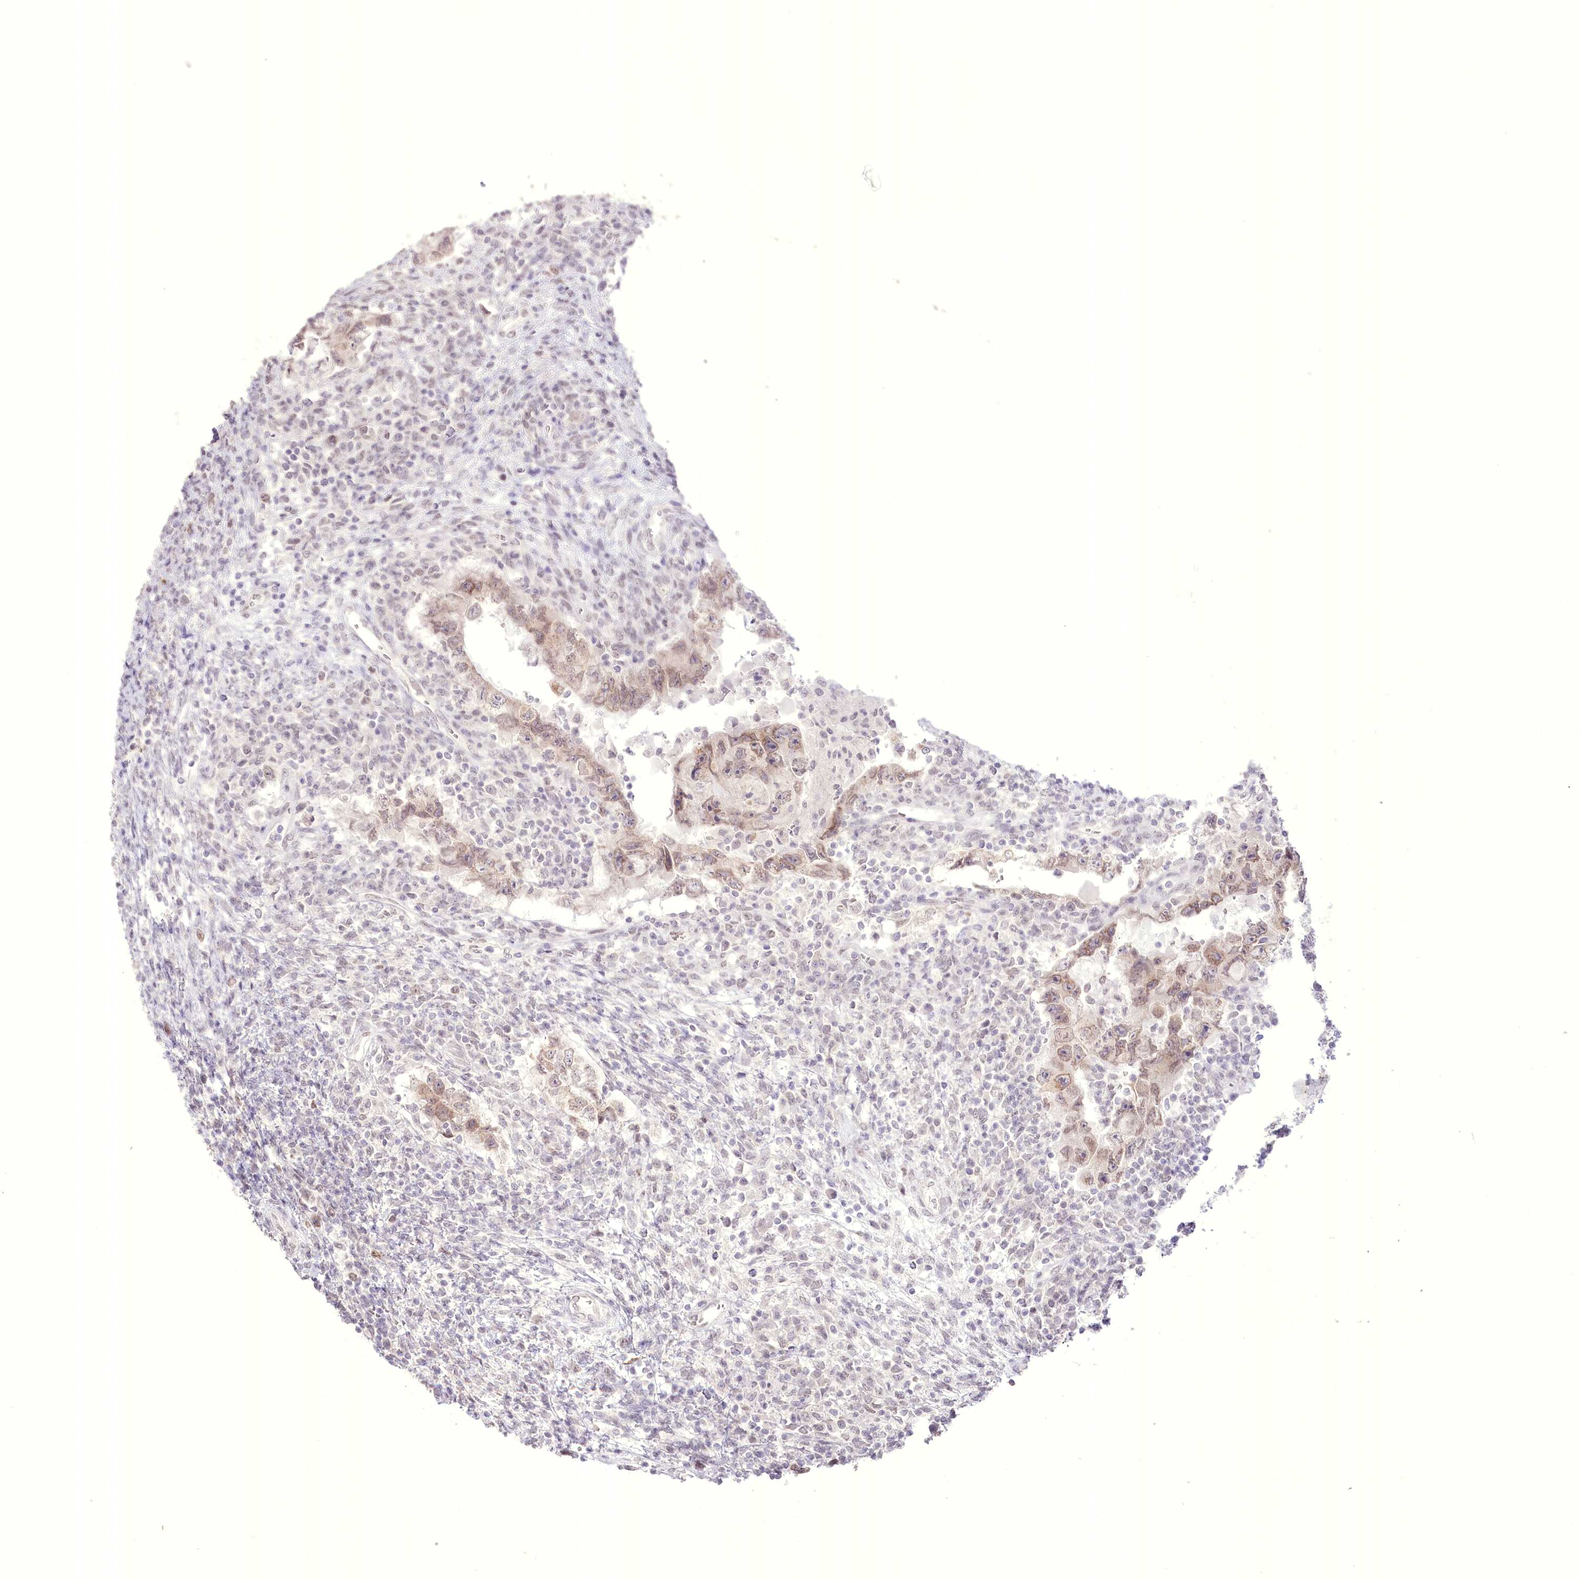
{"staining": {"intensity": "weak", "quantity": ">75%", "location": "cytoplasmic/membranous"}, "tissue": "testis cancer", "cell_type": "Tumor cells", "image_type": "cancer", "snomed": [{"axis": "morphology", "description": "Carcinoma, Embryonal, NOS"}, {"axis": "topography", "description": "Testis"}], "caption": "Protein expression analysis of human testis cancer reveals weak cytoplasmic/membranous positivity in approximately >75% of tumor cells.", "gene": "SLC39A10", "patient": {"sex": "male", "age": 26}}